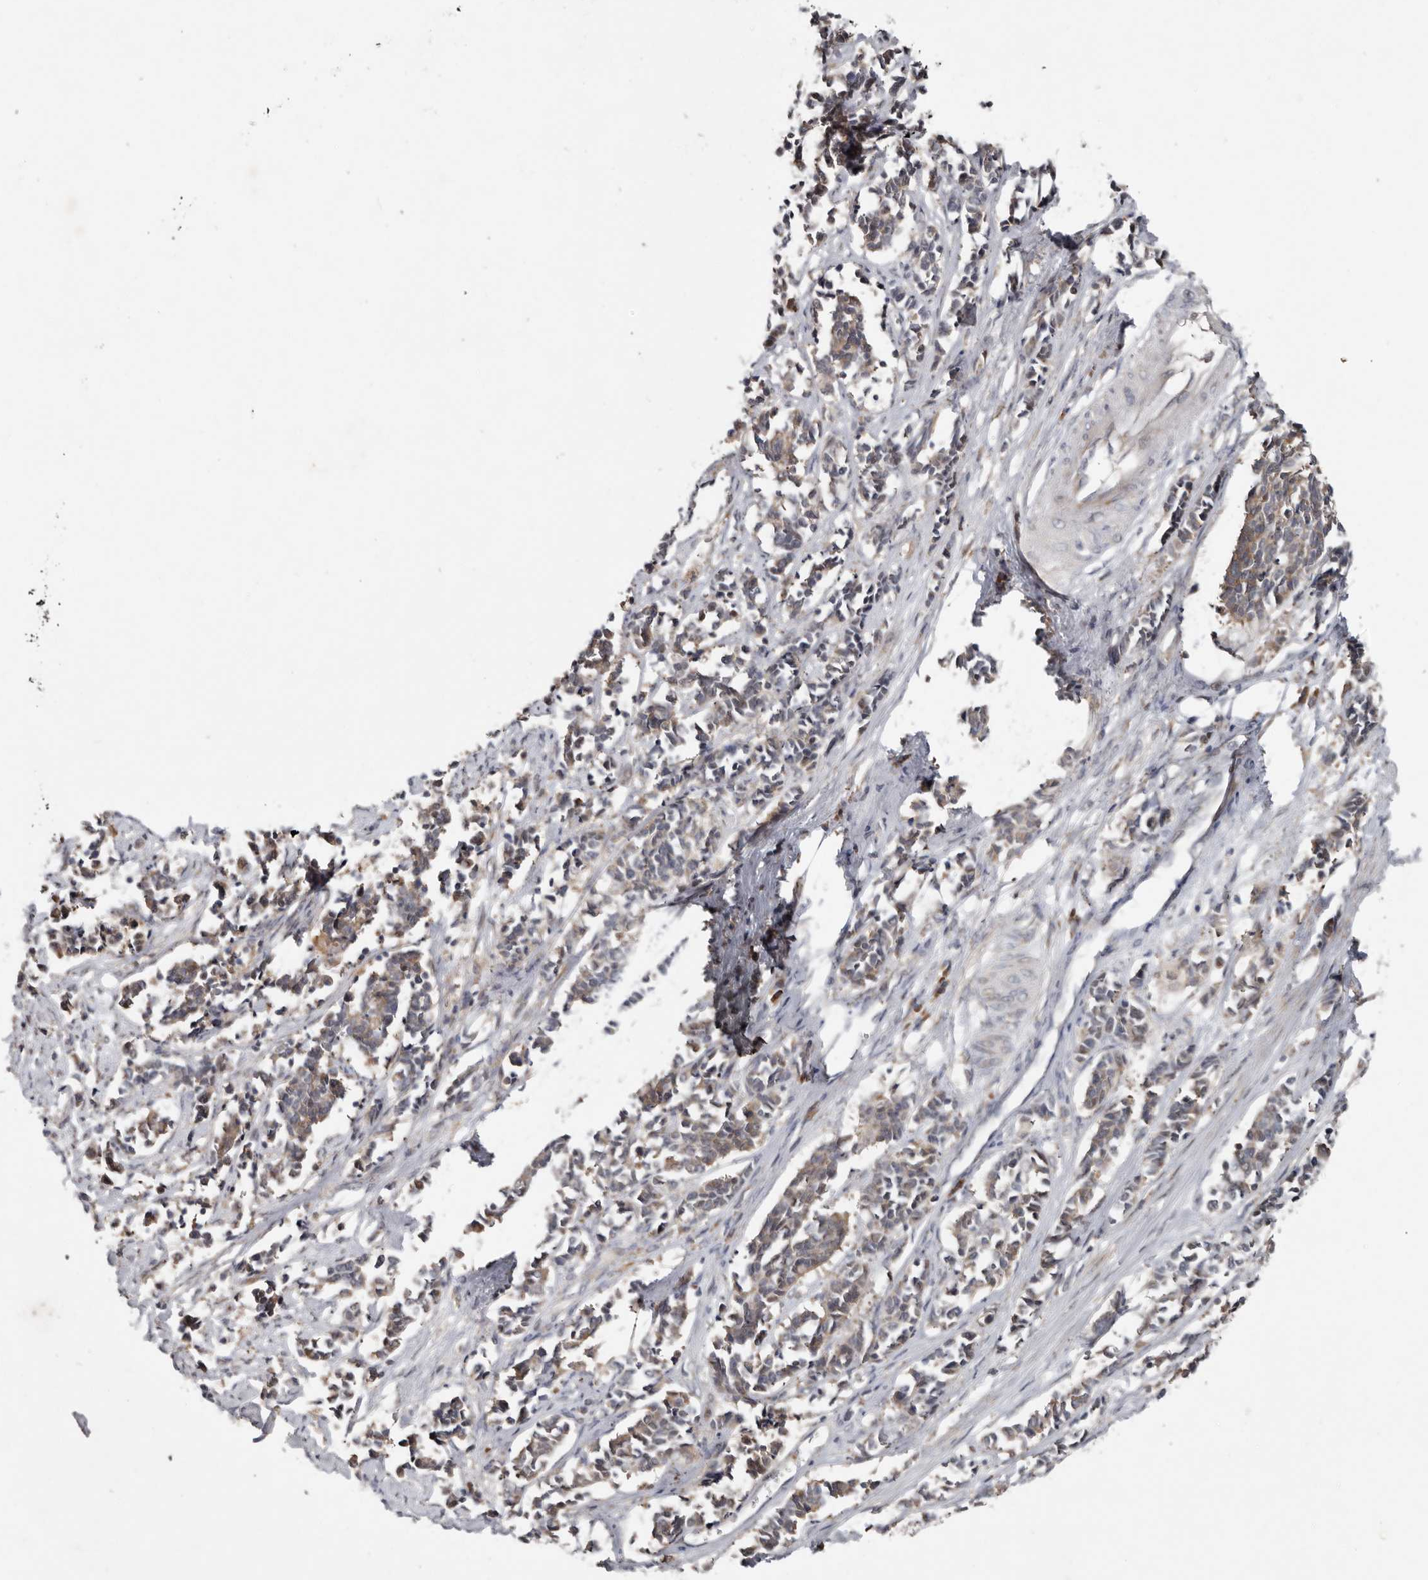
{"staining": {"intensity": "weak", "quantity": "25%-75%", "location": "cytoplasmic/membranous"}, "tissue": "cervical cancer", "cell_type": "Tumor cells", "image_type": "cancer", "snomed": [{"axis": "morphology", "description": "Normal tissue, NOS"}, {"axis": "morphology", "description": "Squamous cell carcinoma, NOS"}, {"axis": "topography", "description": "Cervix"}], "caption": "Cervical squamous cell carcinoma stained for a protein (brown) displays weak cytoplasmic/membranous positive staining in approximately 25%-75% of tumor cells.", "gene": "CHML", "patient": {"sex": "female", "age": 35}}